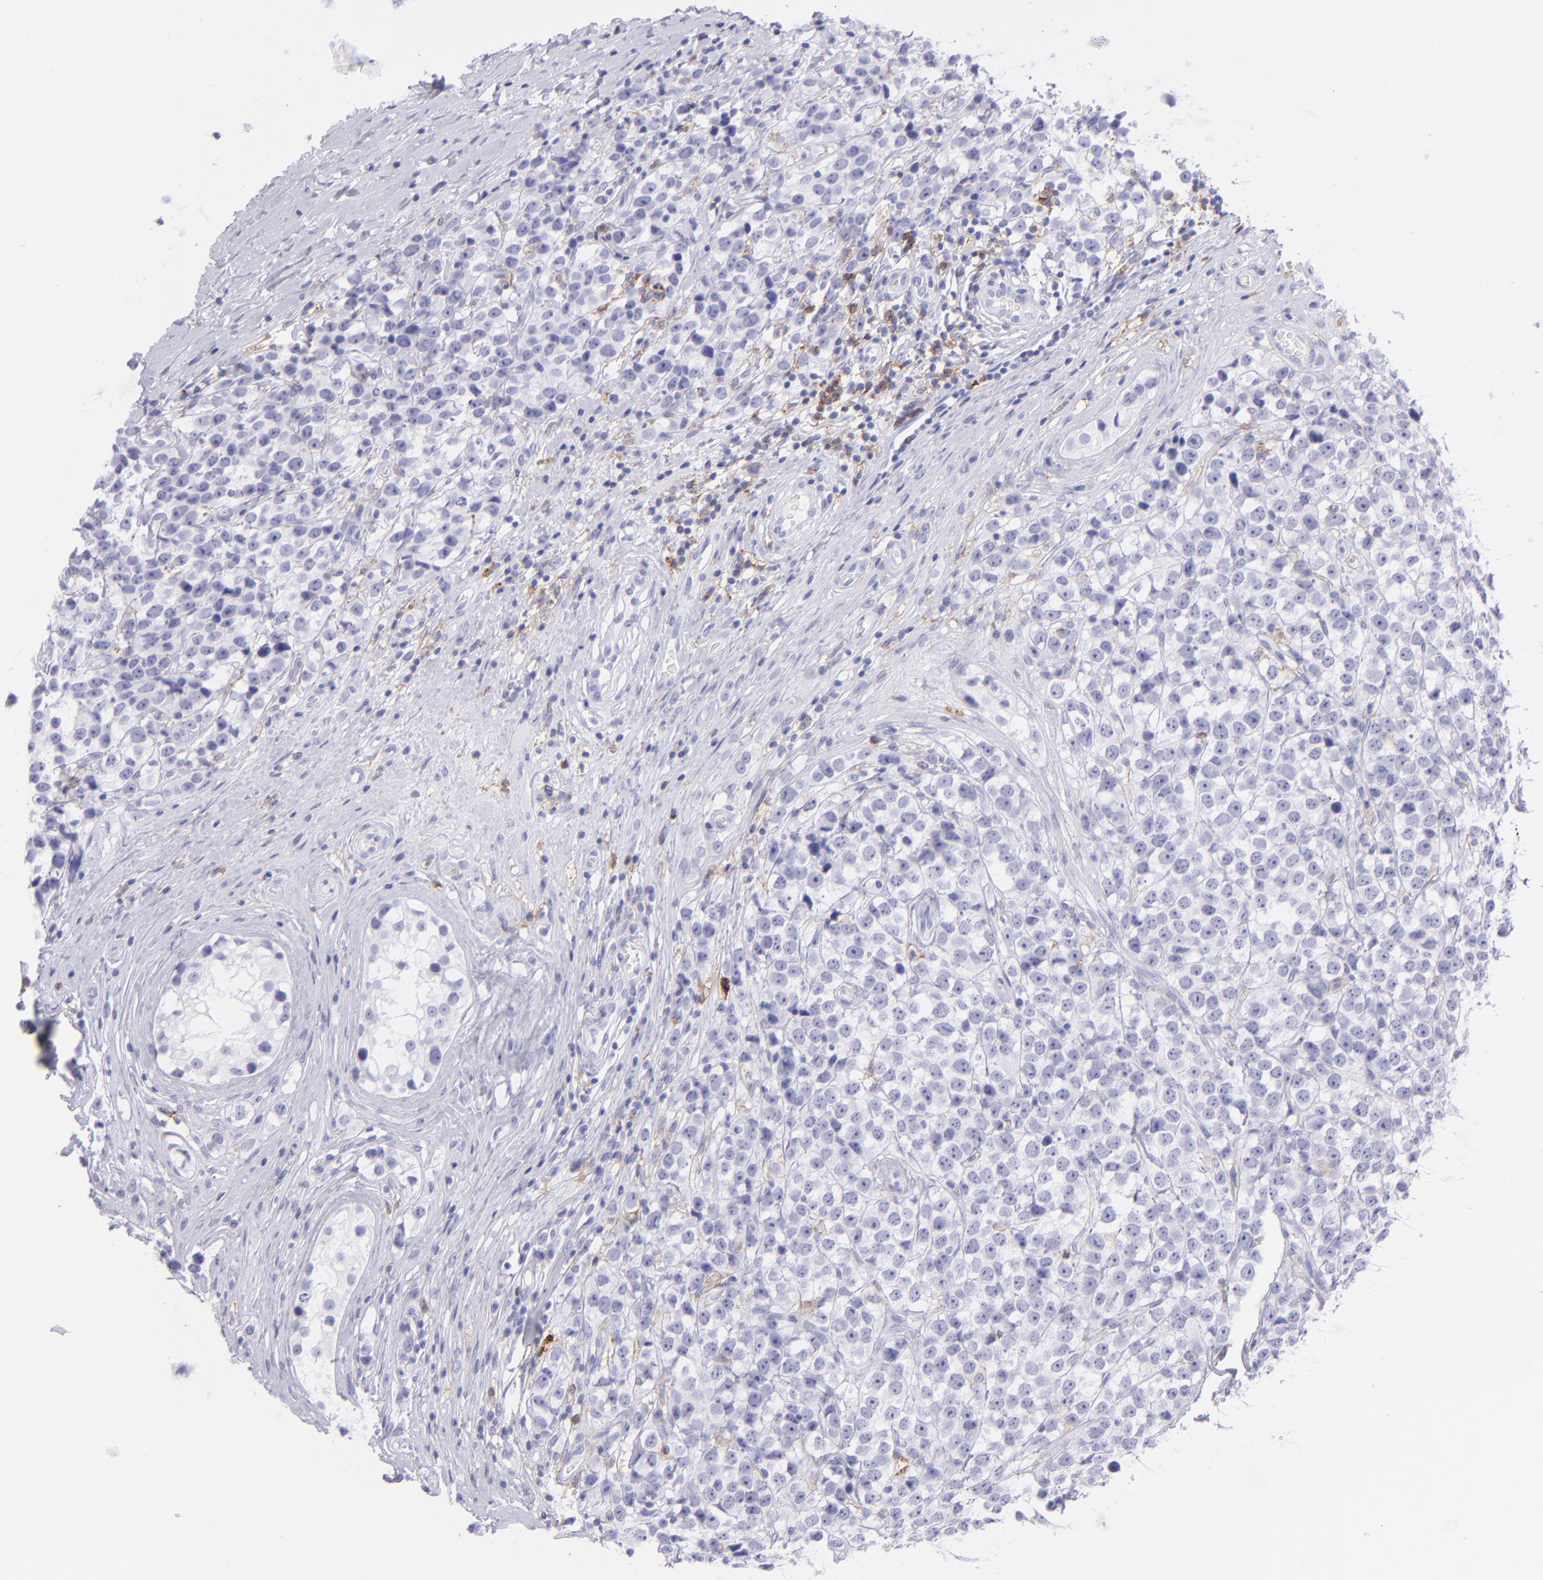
{"staining": {"intensity": "negative", "quantity": "none", "location": "none"}, "tissue": "testis cancer", "cell_type": "Tumor cells", "image_type": "cancer", "snomed": [{"axis": "morphology", "description": "Seminoma, NOS"}, {"axis": "topography", "description": "Testis"}], "caption": "Testis seminoma was stained to show a protein in brown. There is no significant staining in tumor cells.", "gene": "CD72", "patient": {"sex": "male", "age": 25}}